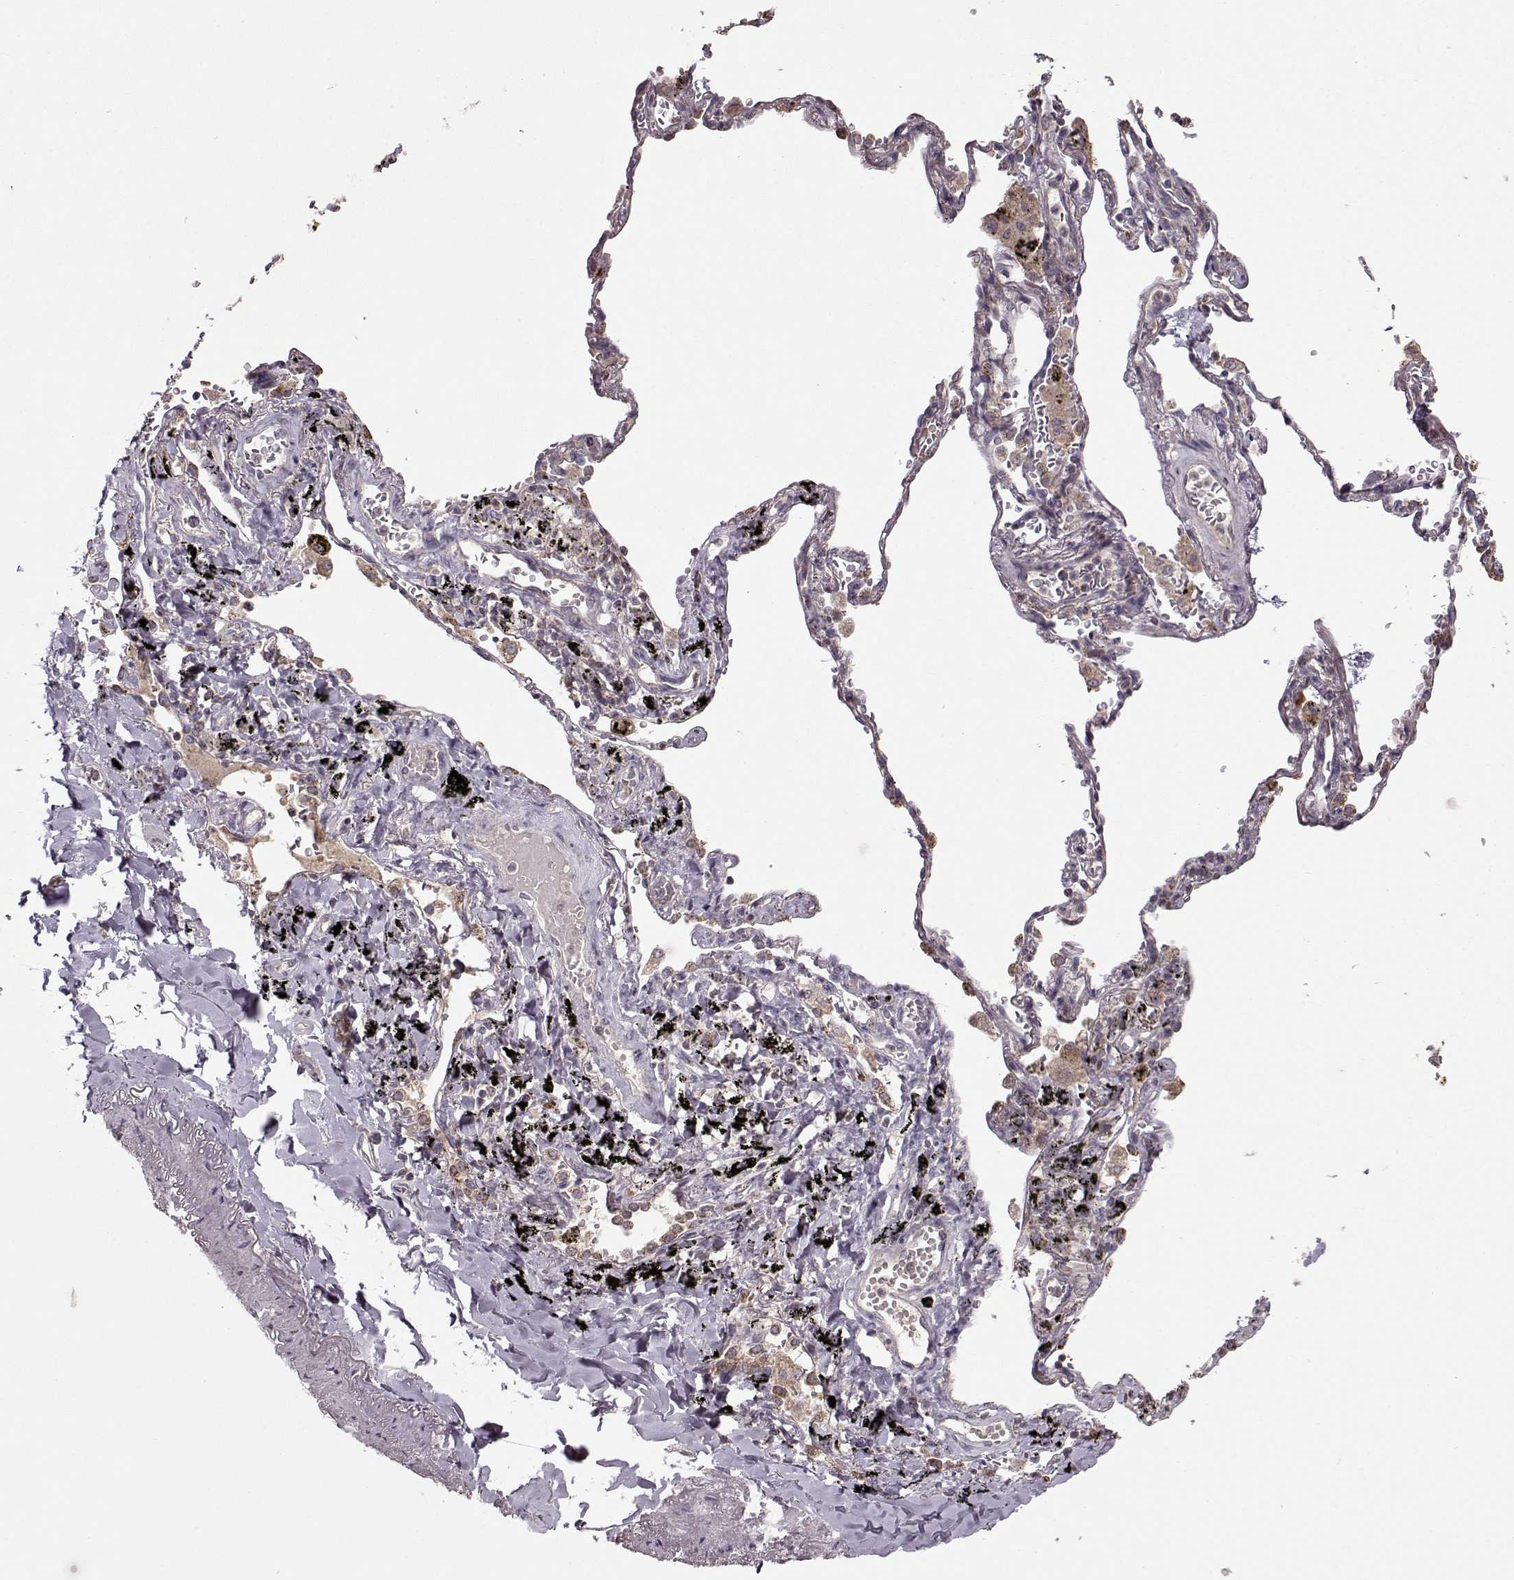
{"staining": {"intensity": "weak", "quantity": "<25%", "location": "cytoplasmic/membranous"}, "tissue": "soft tissue", "cell_type": "Fibroblasts", "image_type": "normal", "snomed": [{"axis": "morphology", "description": "Normal tissue, NOS"}, {"axis": "morphology", "description": "Adenocarcinoma, NOS"}, {"axis": "topography", "description": "Cartilage tissue"}, {"axis": "topography", "description": "Lung"}], "caption": "Immunohistochemistry (IHC) of benign human soft tissue exhibits no staining in fibroblasts. The staining was performed using DAB to visualize the protein expression in brown, while the nuclei were stained in blue with hematoxylin (Magnification: 20x).", "gene": "CMTM3", "patient": {"sex": "male", "age": 59}}